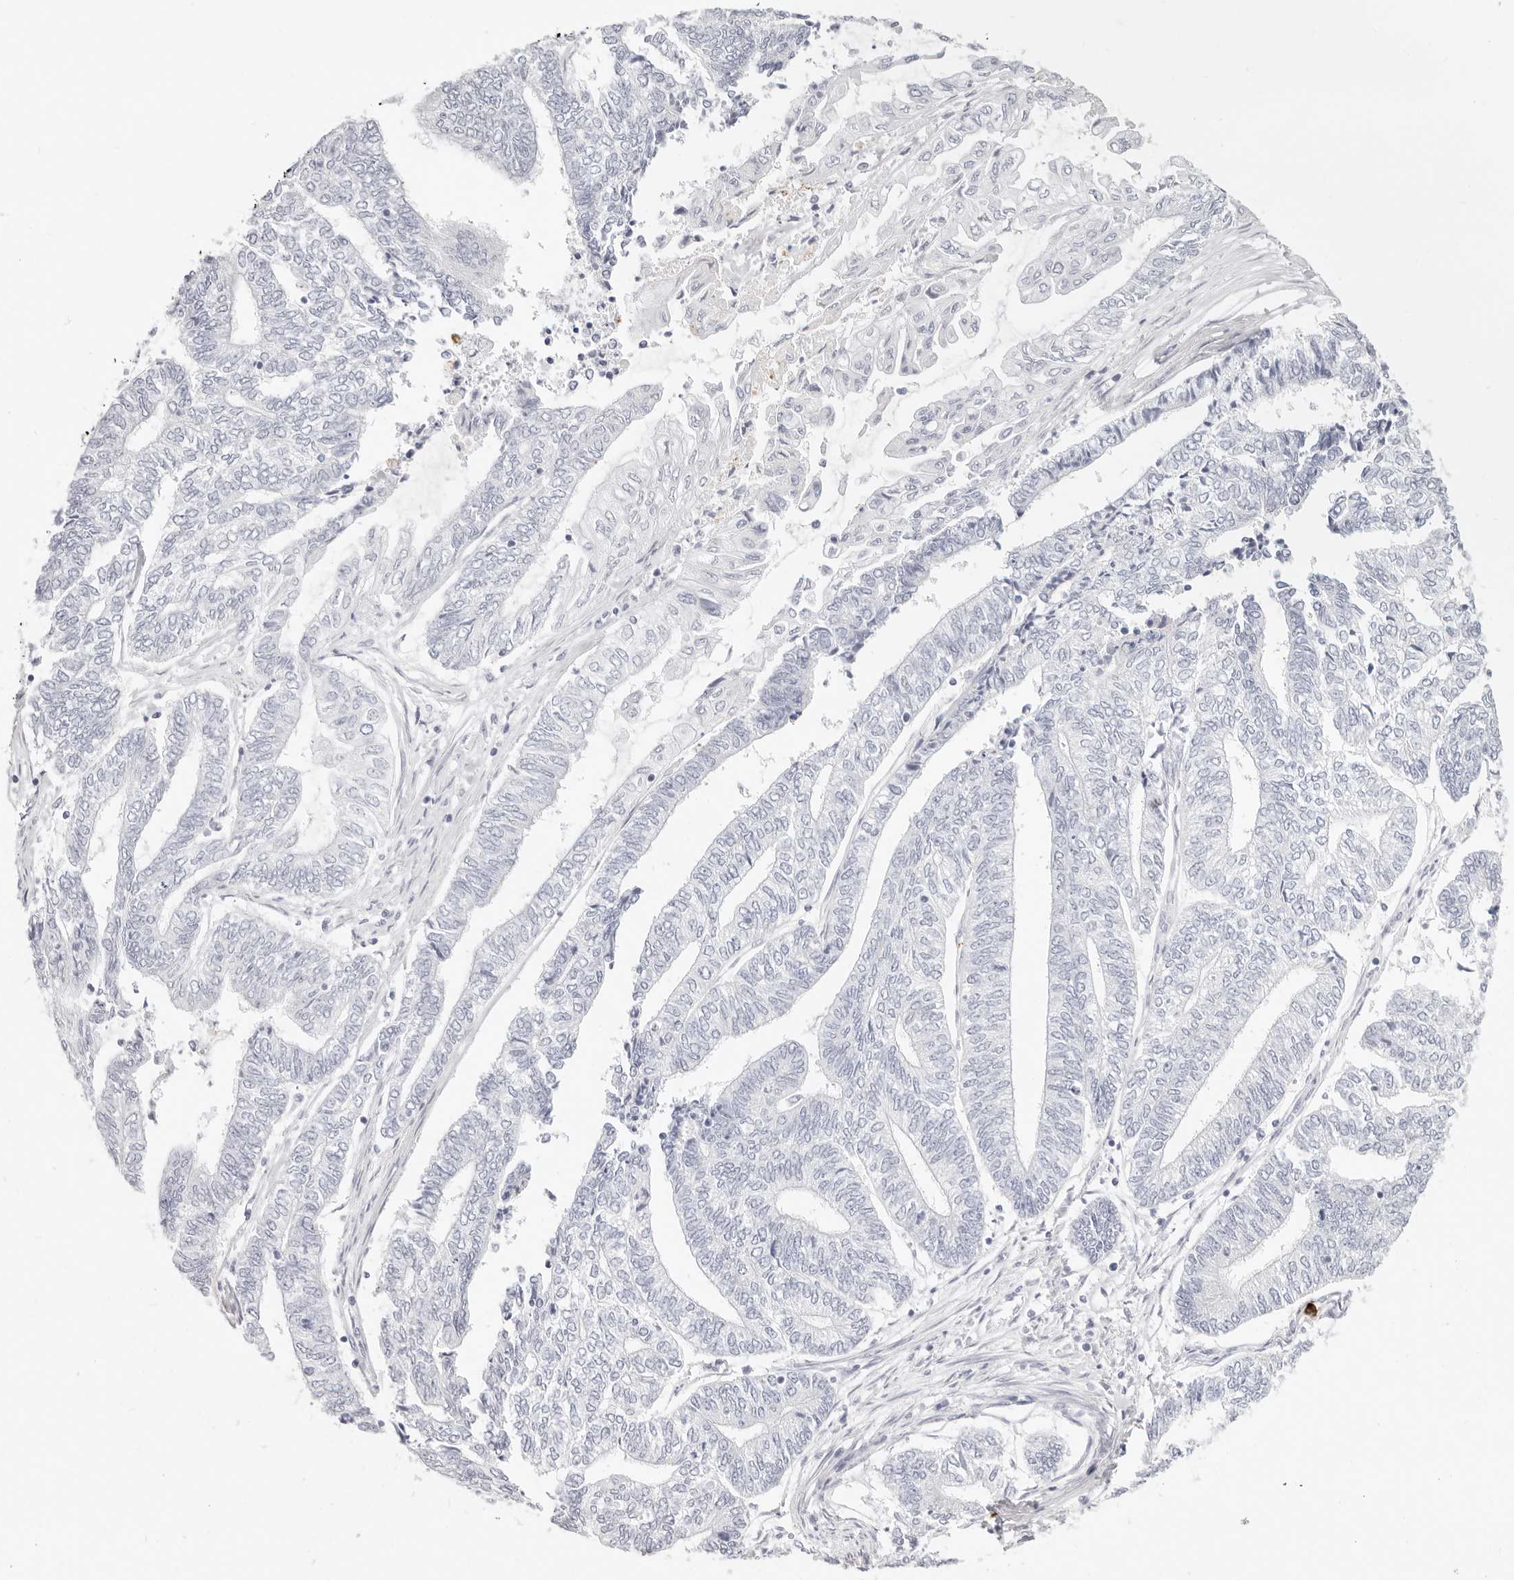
{"staining": {"intensity": "negative", "quantity": "none", "location": "none"}, "tissue": "endometrial cancer", "cell_type": "Tumor cells", "image_type": "cancer", "snomed": [{"axis": "morphology", "description": "Adenocarcinoma, NOS"}, {"axis": "topography", "description": "Uterus"}, {"axis": "topography", "description": "Endometrium"}], "caption": "IHC of endometrial cancer (adenocarcinoma) demonstrates no expression in tumor cells. (Immunohistochemistry, brightfield microscopy, high magnification).", "gene": "CAMP", "patient": {"sex": "female", "age": 70}}